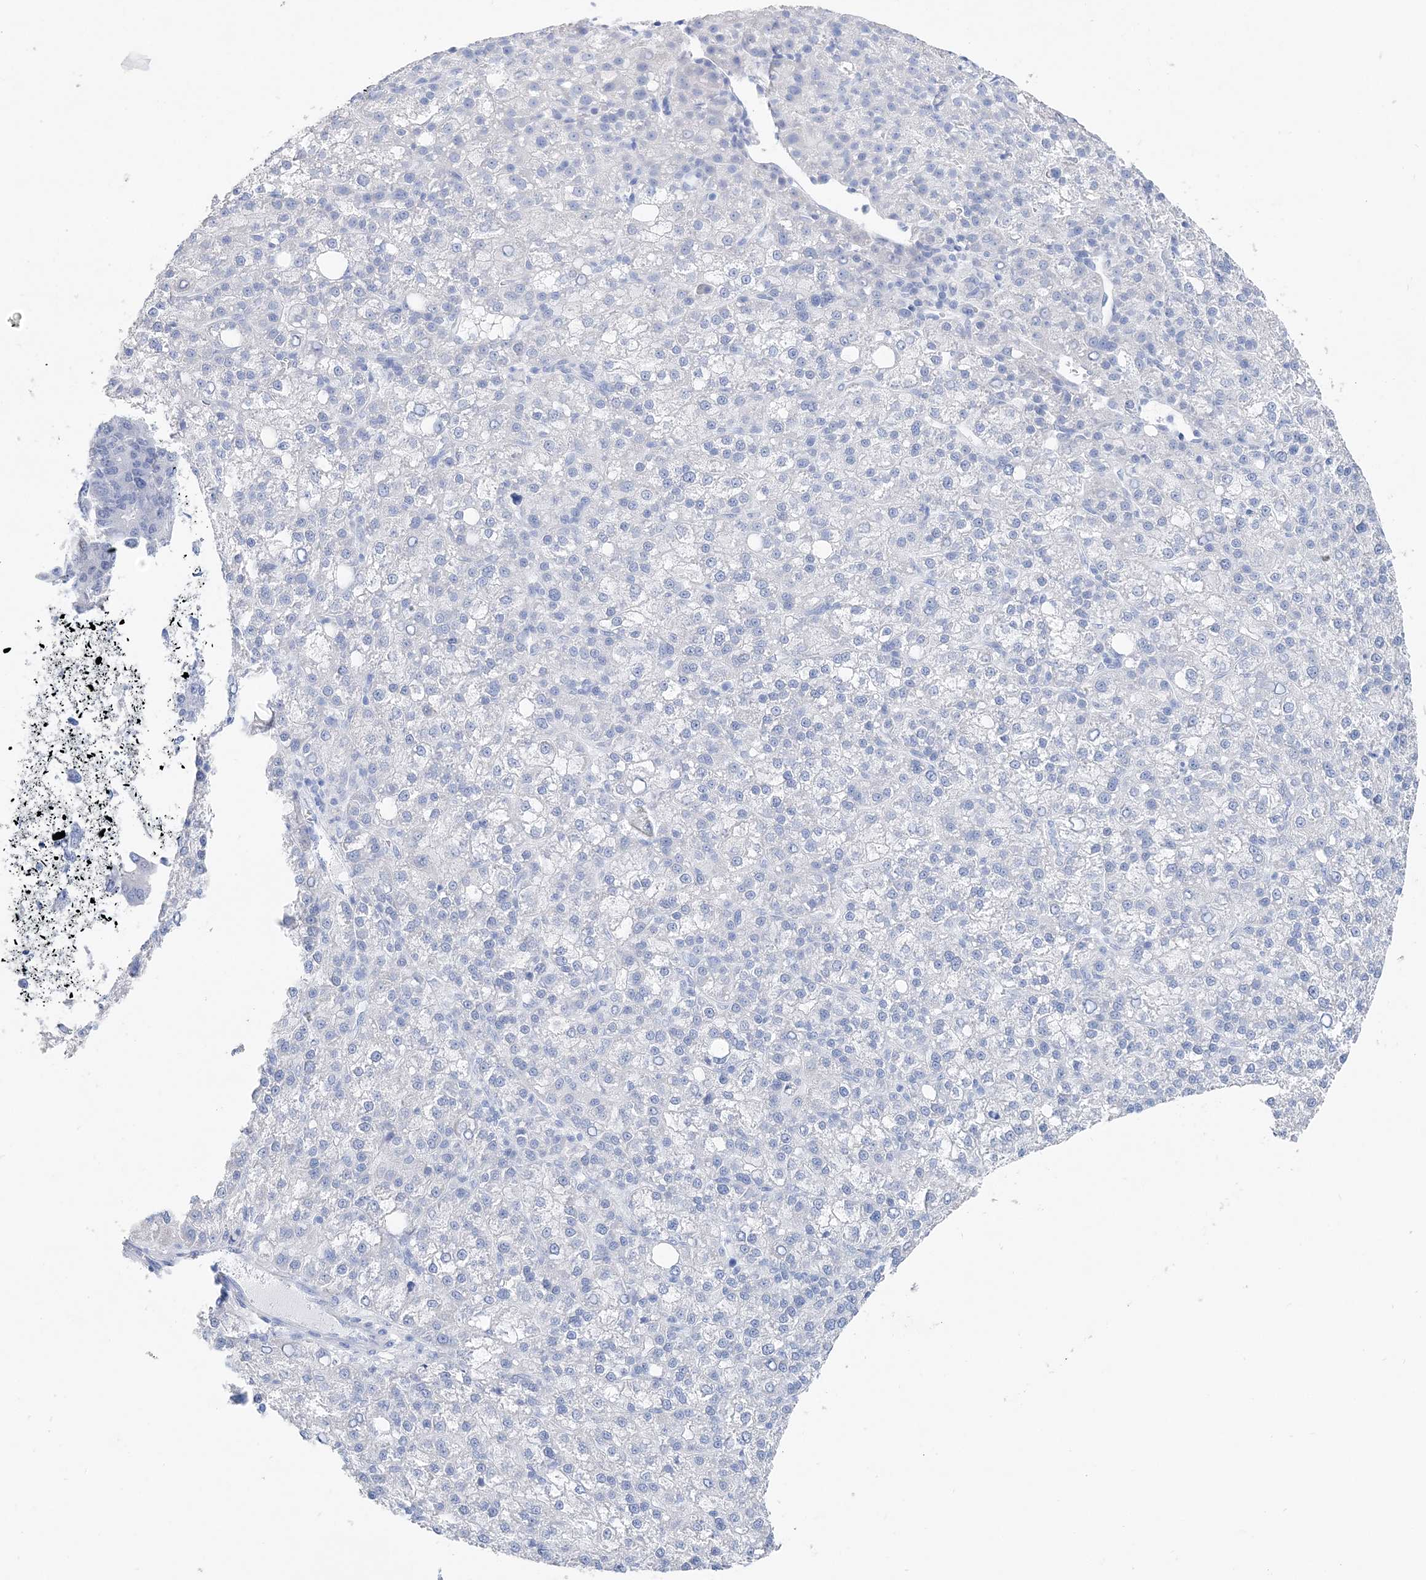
{"staining": {"intensity": "negative", "quantity": "none", "location": "none"}, "tissue": "liver cancer", "cell_type": "Tumor cells", "image_type": "cancer", "snomed": [{"axis": "morphology", "description": "Carcinoma, Hepatocellular, NOS"}, {"axis": "topography", "description": "Liver"}], "caption": "The immunohistochemistry histopathology image has no significant positivity in tumor cells of hepatocellular carcinoma (liver) tissue.", "gene": "TSPYL6", "patient": {"sex": "female", "age": 58}}